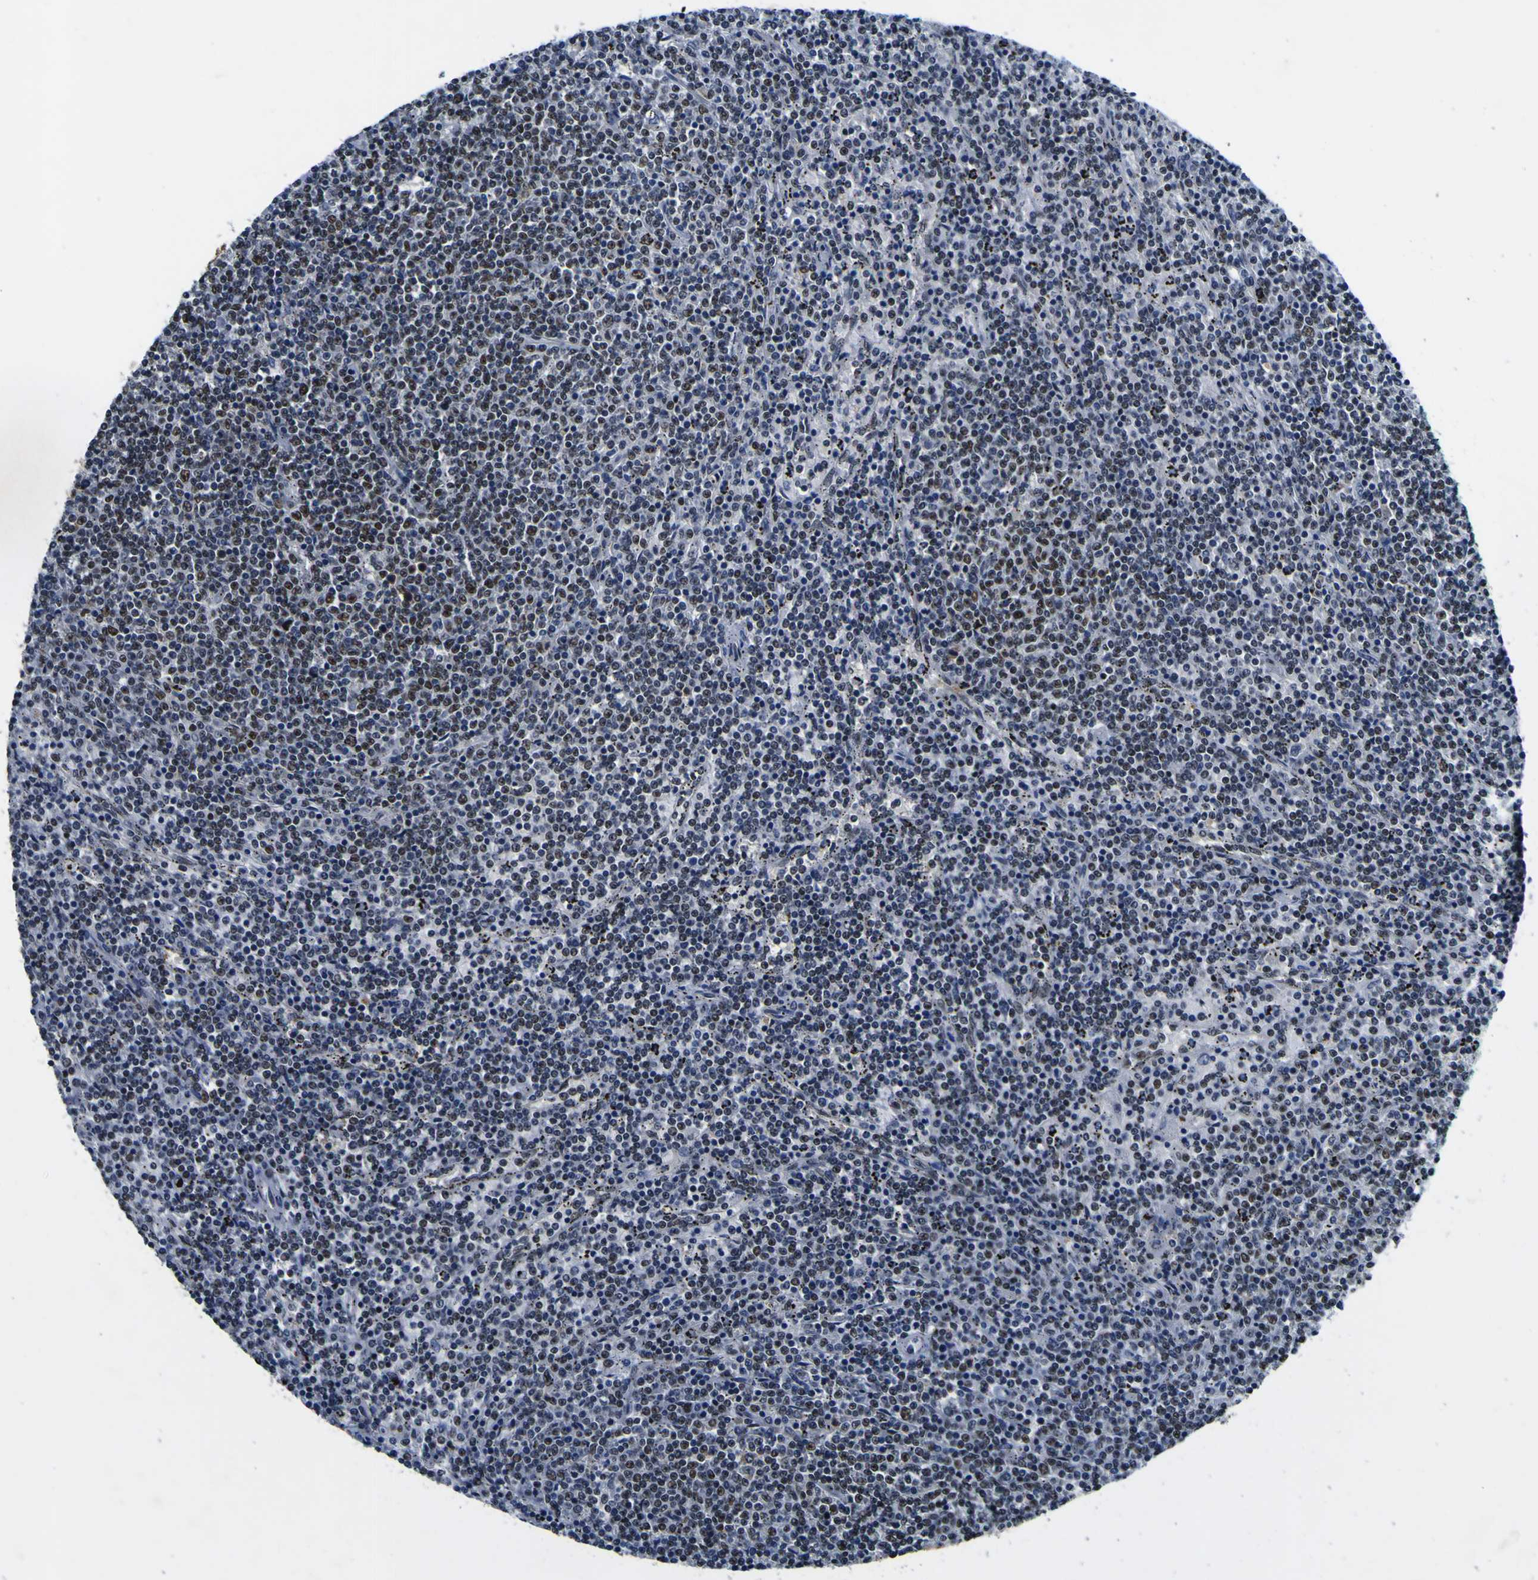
{"staining": {"intensity": "negative", "quantity": "none", "location": "none"}, "tissue": "lymphoma", "cell_type": "Tumor cells", "image_type": "cancer", "snomed": [{"axis": "morphology", "description": "Malignant lymphoma, non-Hodgkin's type, Low grade"}, {"axis": "topography", "description": "Spleen"}], "caption": "Lymphoma was stained to show a protein in brown. There is no significant expression in tumor cells.", "gene": "CUL4B", "patient": {"sex": "female", "age": 50}}